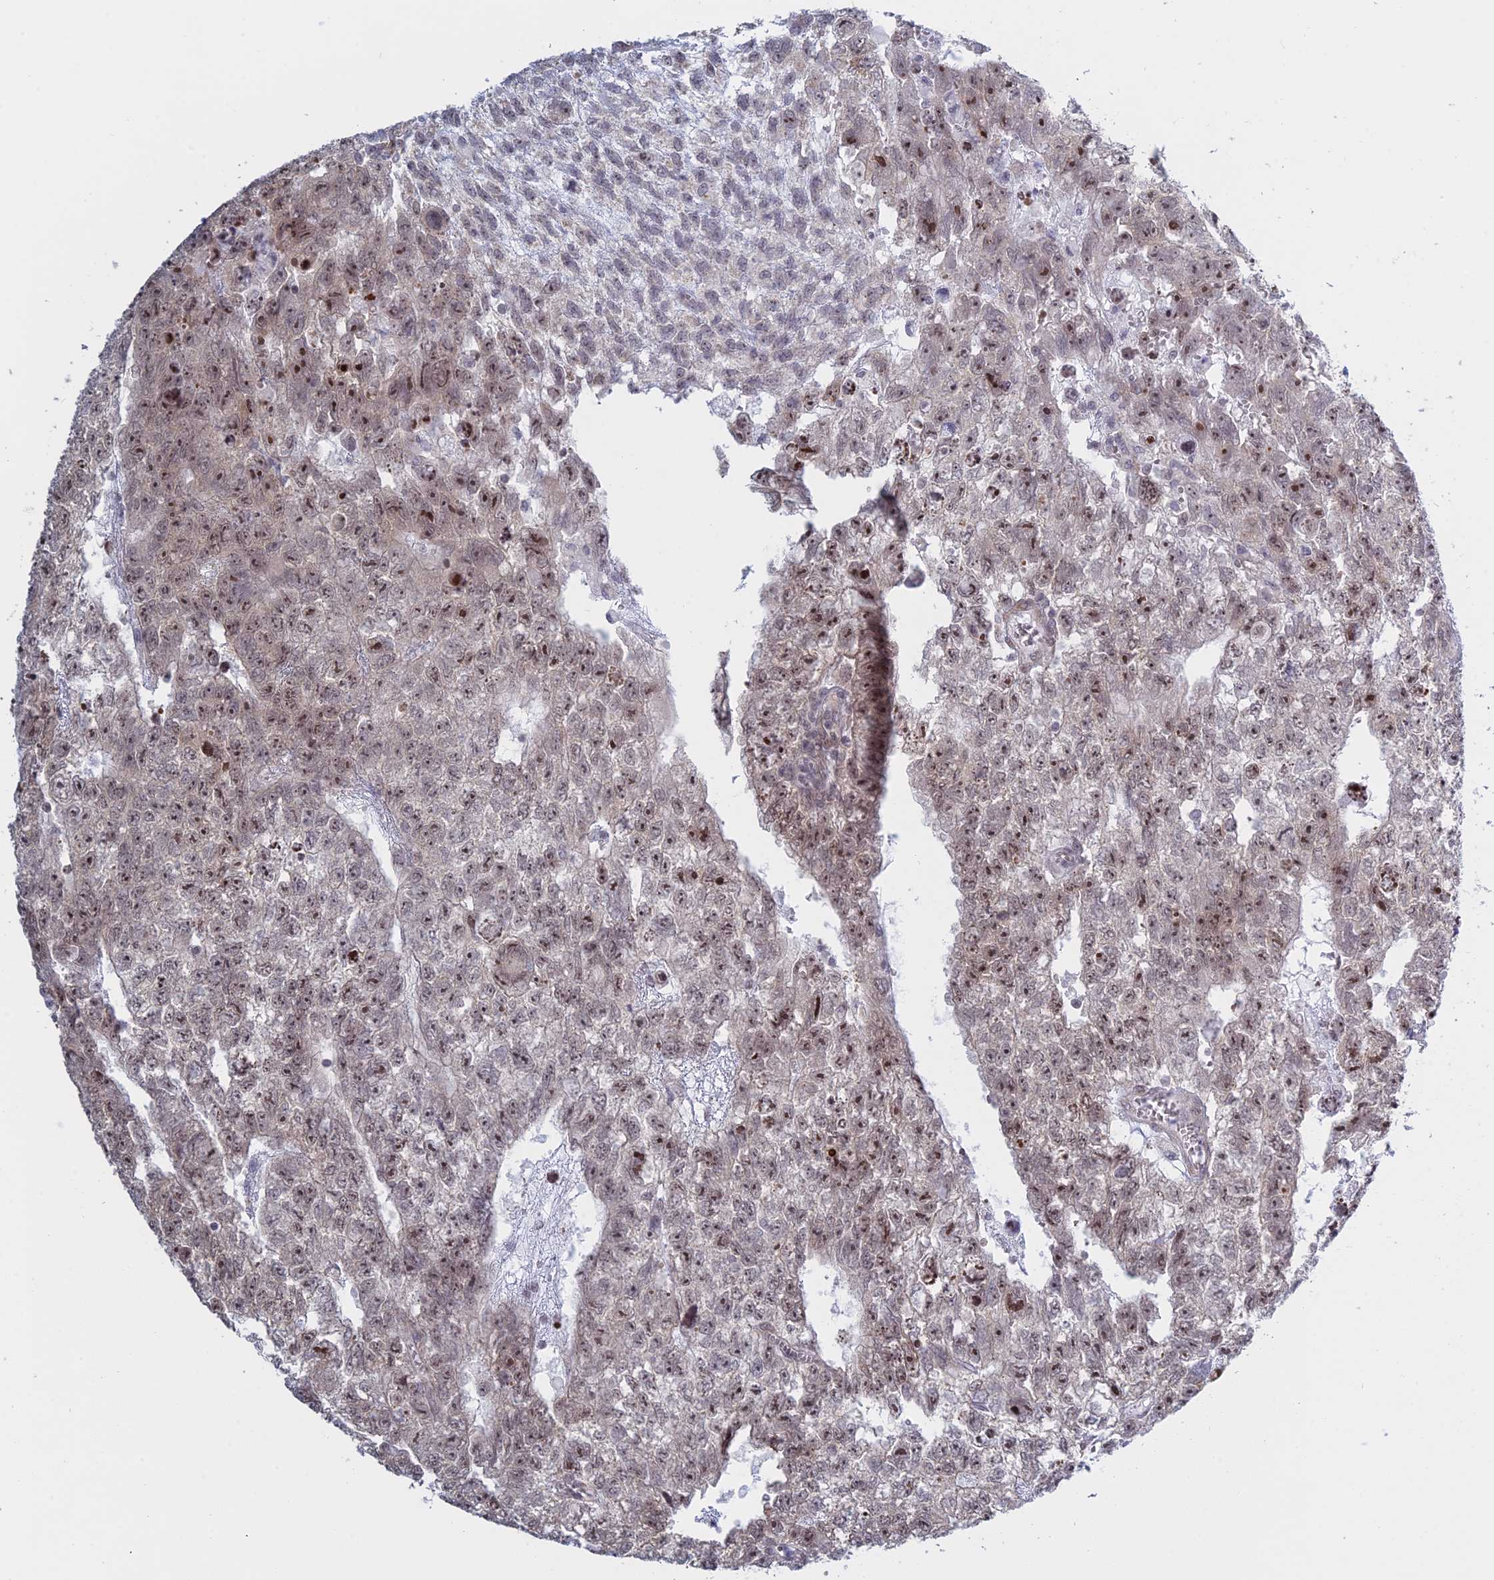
{"staining": {"intensity": "moderate", "quantity": ">75%", "location": "nuclear"}, "tissue": "testis cancer", "cell_type": "Tumor cells", "image_type": "cancer", "snomed": [{"axis": "morphology", "description": "Carcinoma, Embryonal, NOS"}, {"axis": "topography", "description": "Testis"}], "caption": "A medium amount of moderate nuclear expression is present in approximately >75% of tumor cells in testis cancer (embryonal carcinoma) tissue.", "gene": "RPS19BP1", "patient": {"sex": "male", "age": 26}}